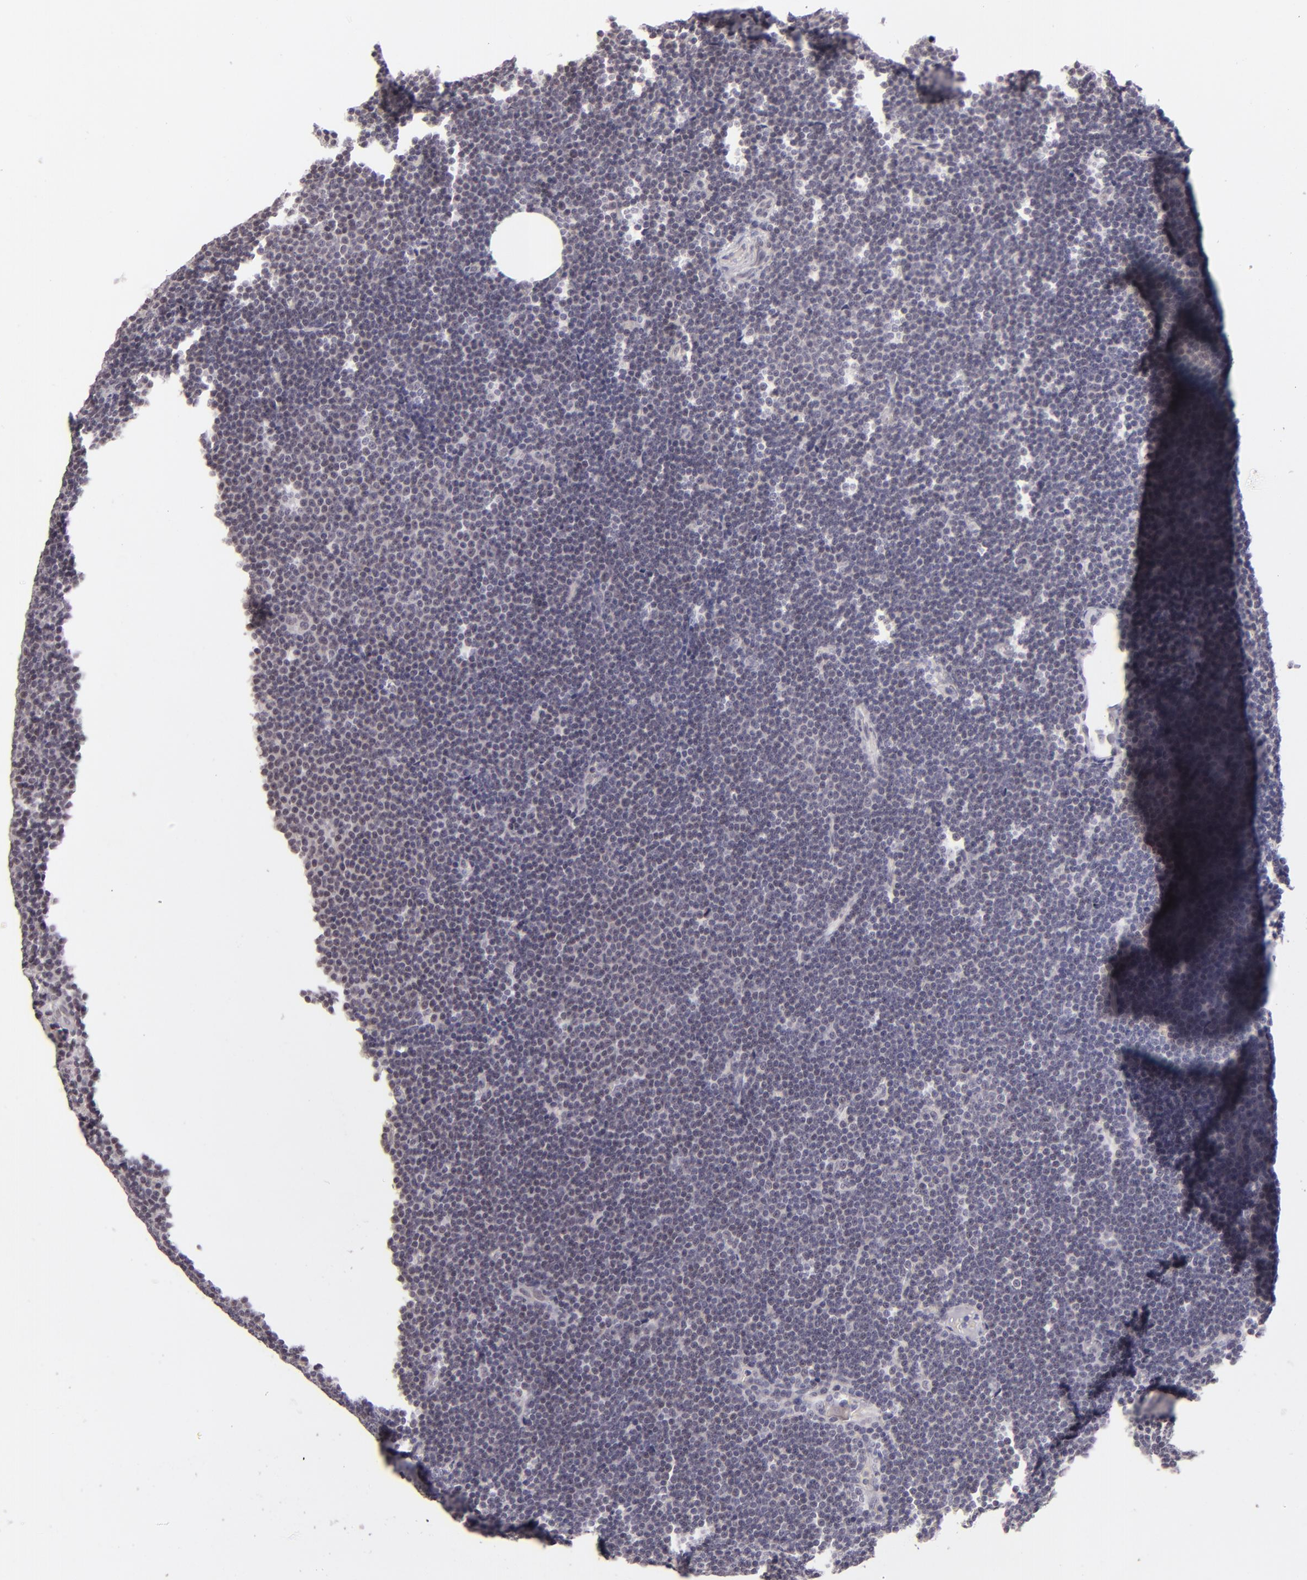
{"staining": {"intensity": "negative", "quantity": "none", "location": "none"}, "tissue": "lymphoma", "cell_type": "Tumor cells", "image_type": "cancer", "snomed": [{"axis": "morphology", "description": "Malignant lymphoma, non-Hodgkin's type, Low grade"}, {"axis": "topography", "description": "Lymph node"}], "caption": "Immunohistochemical staining of human lymphoma demonstrates no significant expression in tumor cells.", "gene": "ZNF205", "patient": {"sex": "female", "age": 73}}